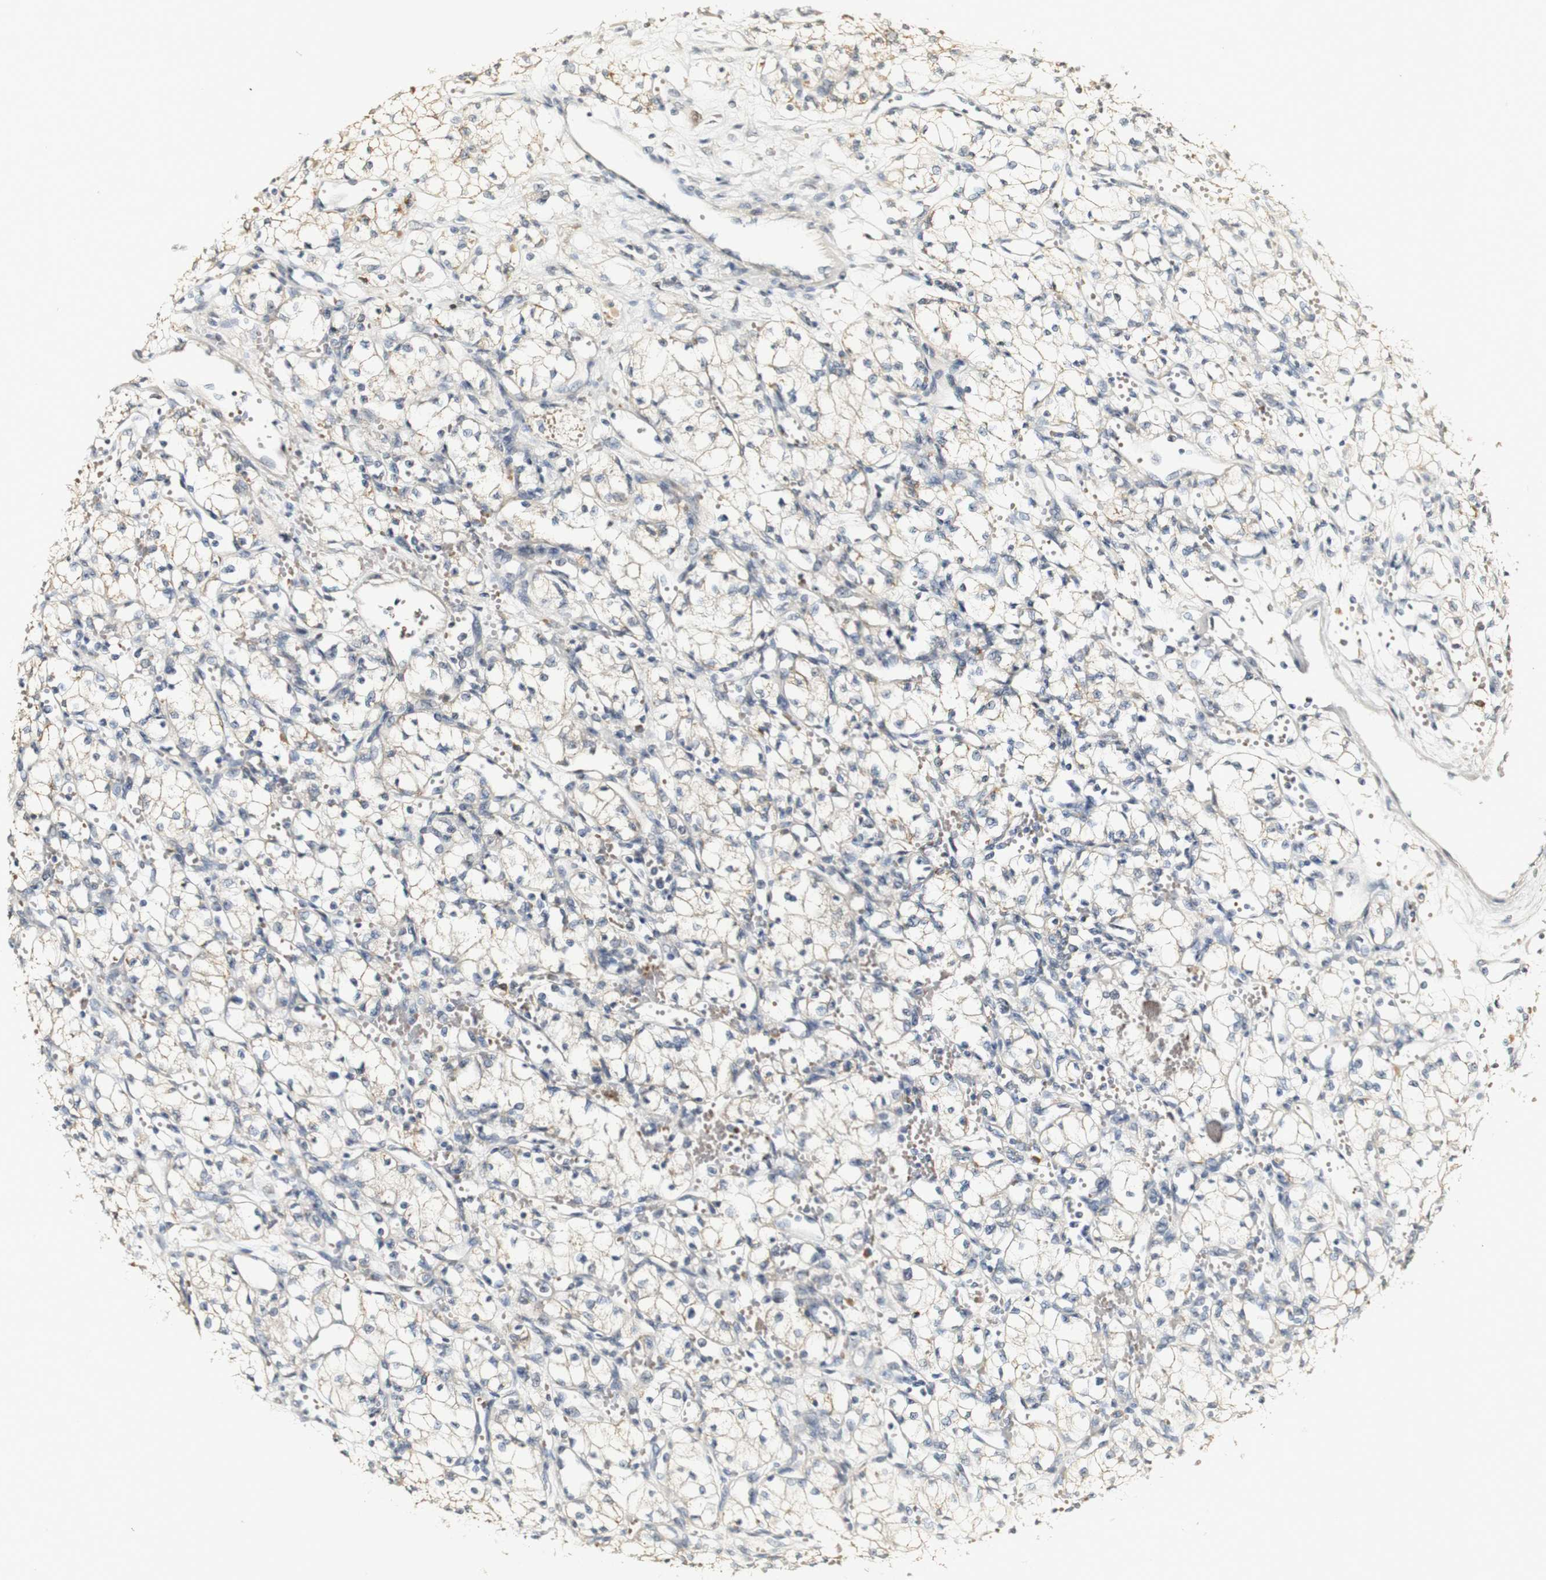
{"staining": {"intensity": "negative", "quantity": "none", "location": "none"}, "tissue": "renal cancer", "cell_type": "Tumor cells", "image_type": "cancer", "snomed": [{"axis": "morphology", "description": "Normal tissue, NOS"}, {"axis": "morphology", "description": "Adenocarcinoma, NOS"}, {"axis": "topography", "description": "Kidney"}], "caption": "The histopathology image displays no significant positivity in tumor cells of renal adenocarcinoma.", "gene": "SYT7", "patient": {"sex": "male", "age": 59}}